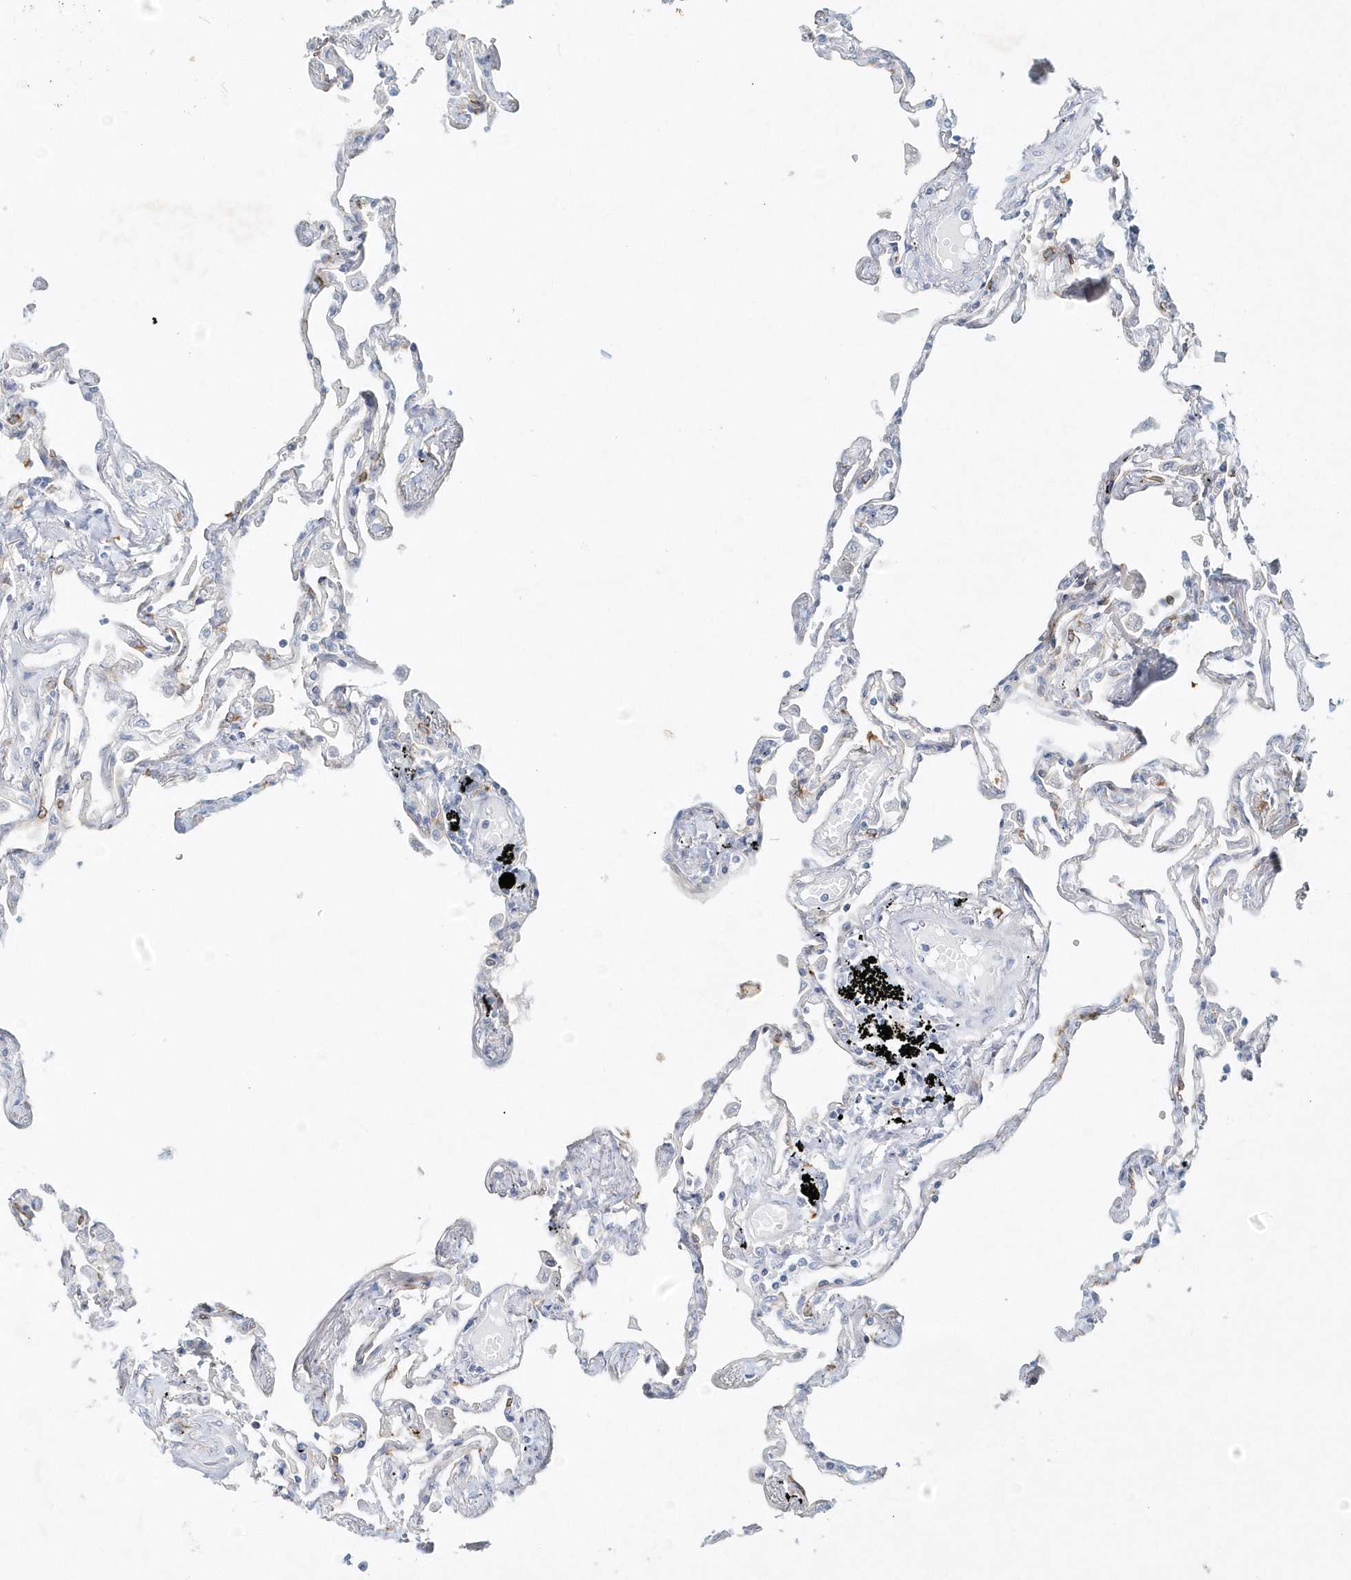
{"staining": {"intensity": "negative", "quantity": "none", "location": "none"}, "tissue": "lung", "cell_type": "Alveolar cells", "image_type": "normal", "snomed": [{"axis": "morphology", "description": "Normal tissue, NOS"}, {"axis": "topography", "description": "Lung"}], "caption": "Immunohistochemical staining of normal human lung displays no significant positivity in alveolar cells.", "gene": "DNAH1", "patient": {"sex": "female", "age": 67}}